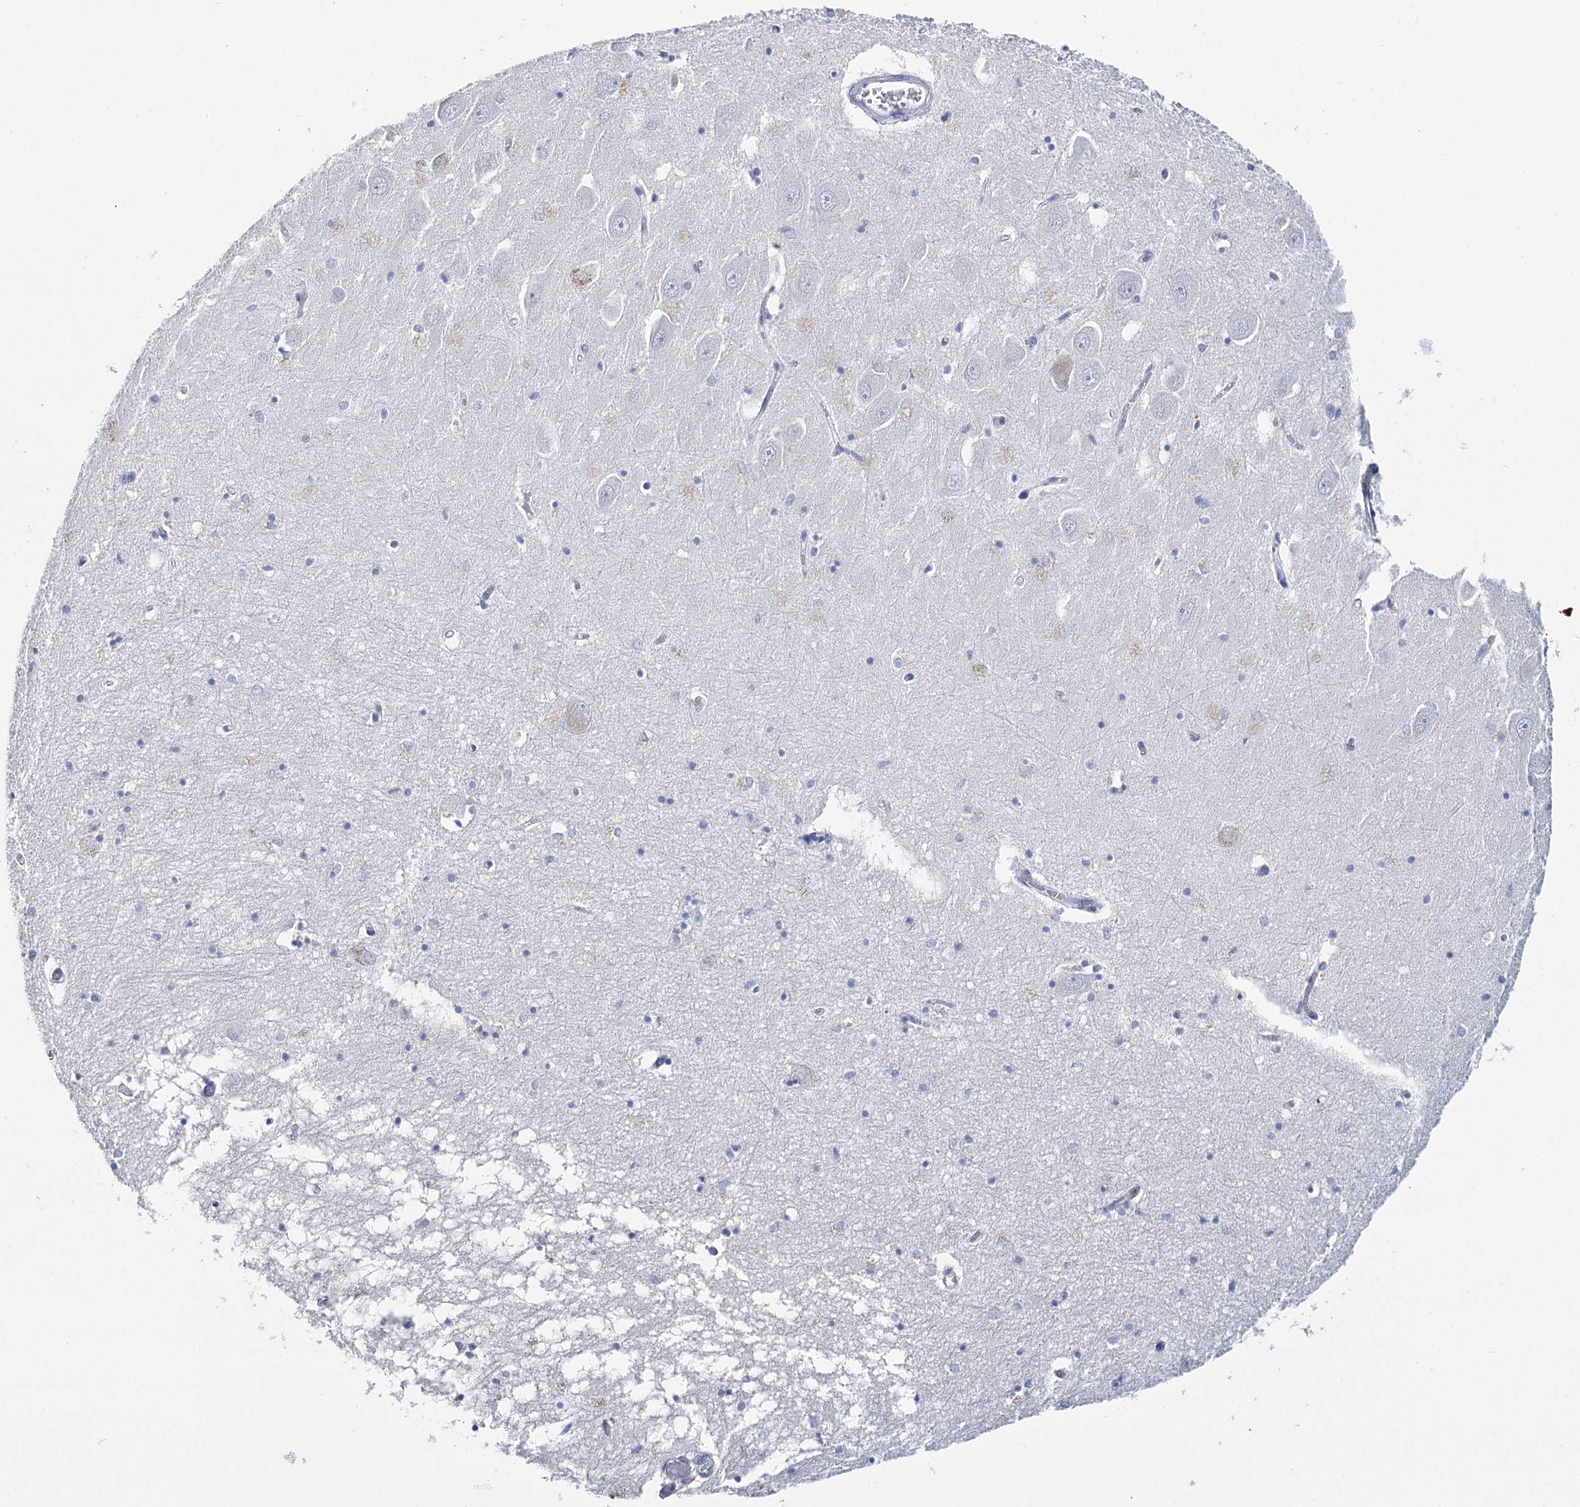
{"staining": {"intensity": "negative", "quantity": "none", "location": "none"}, "tissue": "hippocampus", "cell_type": "Glial cells", "image_type": "normal", "snomed": [{"axis": "morphology", "description": "Normal tissue, NOS"}, {"axis": "topography", "description": "Hippocampus"}], "caption": "This is a image of immunohistochemistry staining of benign hippocampus, which shows no positivity in glial cells.", "gene": "CEACAM8", "patient": {"sex": "male", "age": 70}}